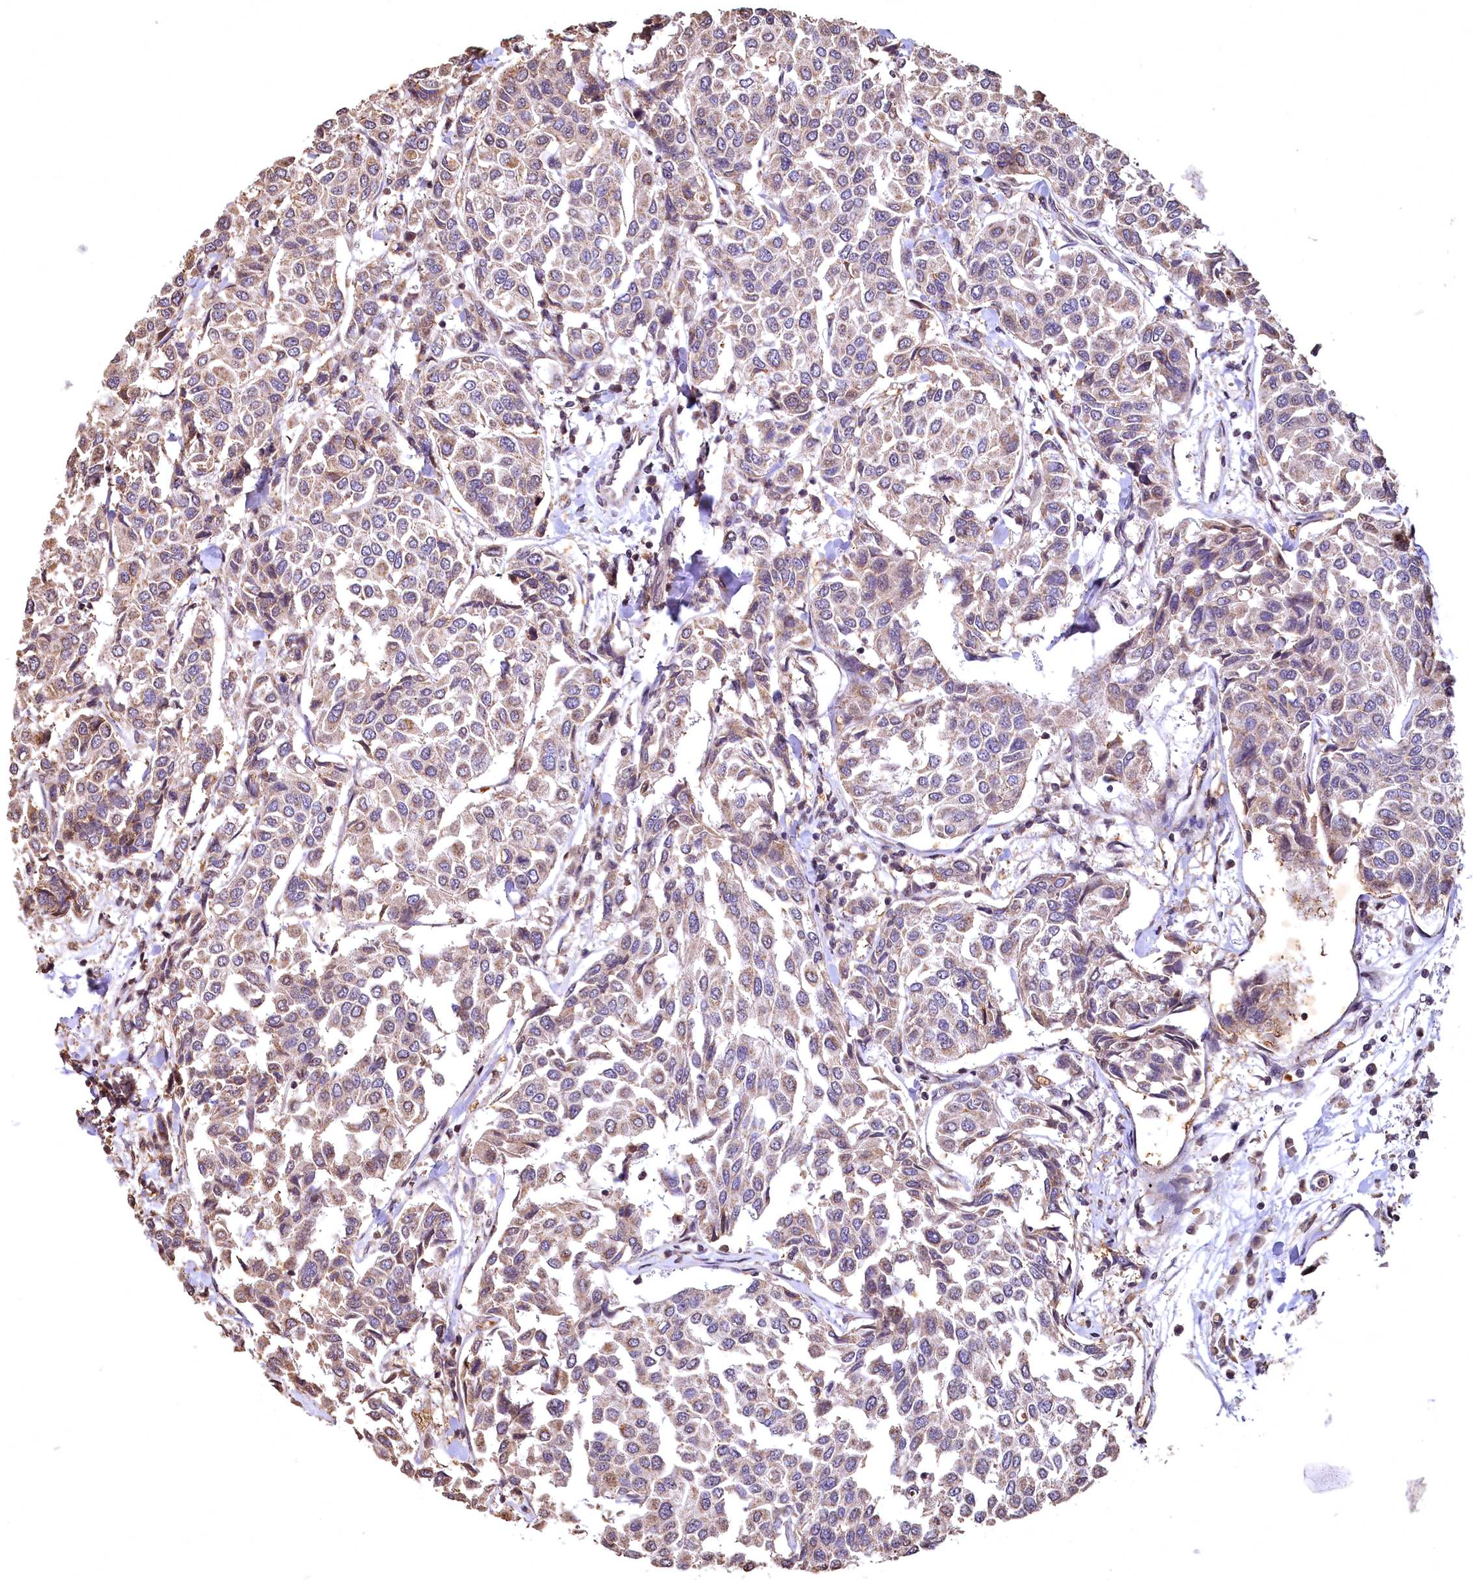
{"staining": {"intensity": "weak", "quantity": ">75%", "location": "cytoplasmic/membranous"}, "tissue": "breast cancer", "cell_type": "Tumor cells", "image_type": "cancer", "snomed": [{"axis": "morphology", "description": "Duct carcinoma"}, {"axis": "topography", "description": "Breast"}], "caption": "Approximately >75% of tumor cells in breast invasive ductal carcinoma show weak cytoplasmic/membranous protein positivity as visualized by brown immunohistochemical staining.", "gene": "SPTA1", "patient": {"sex": "female", "age": 55}}